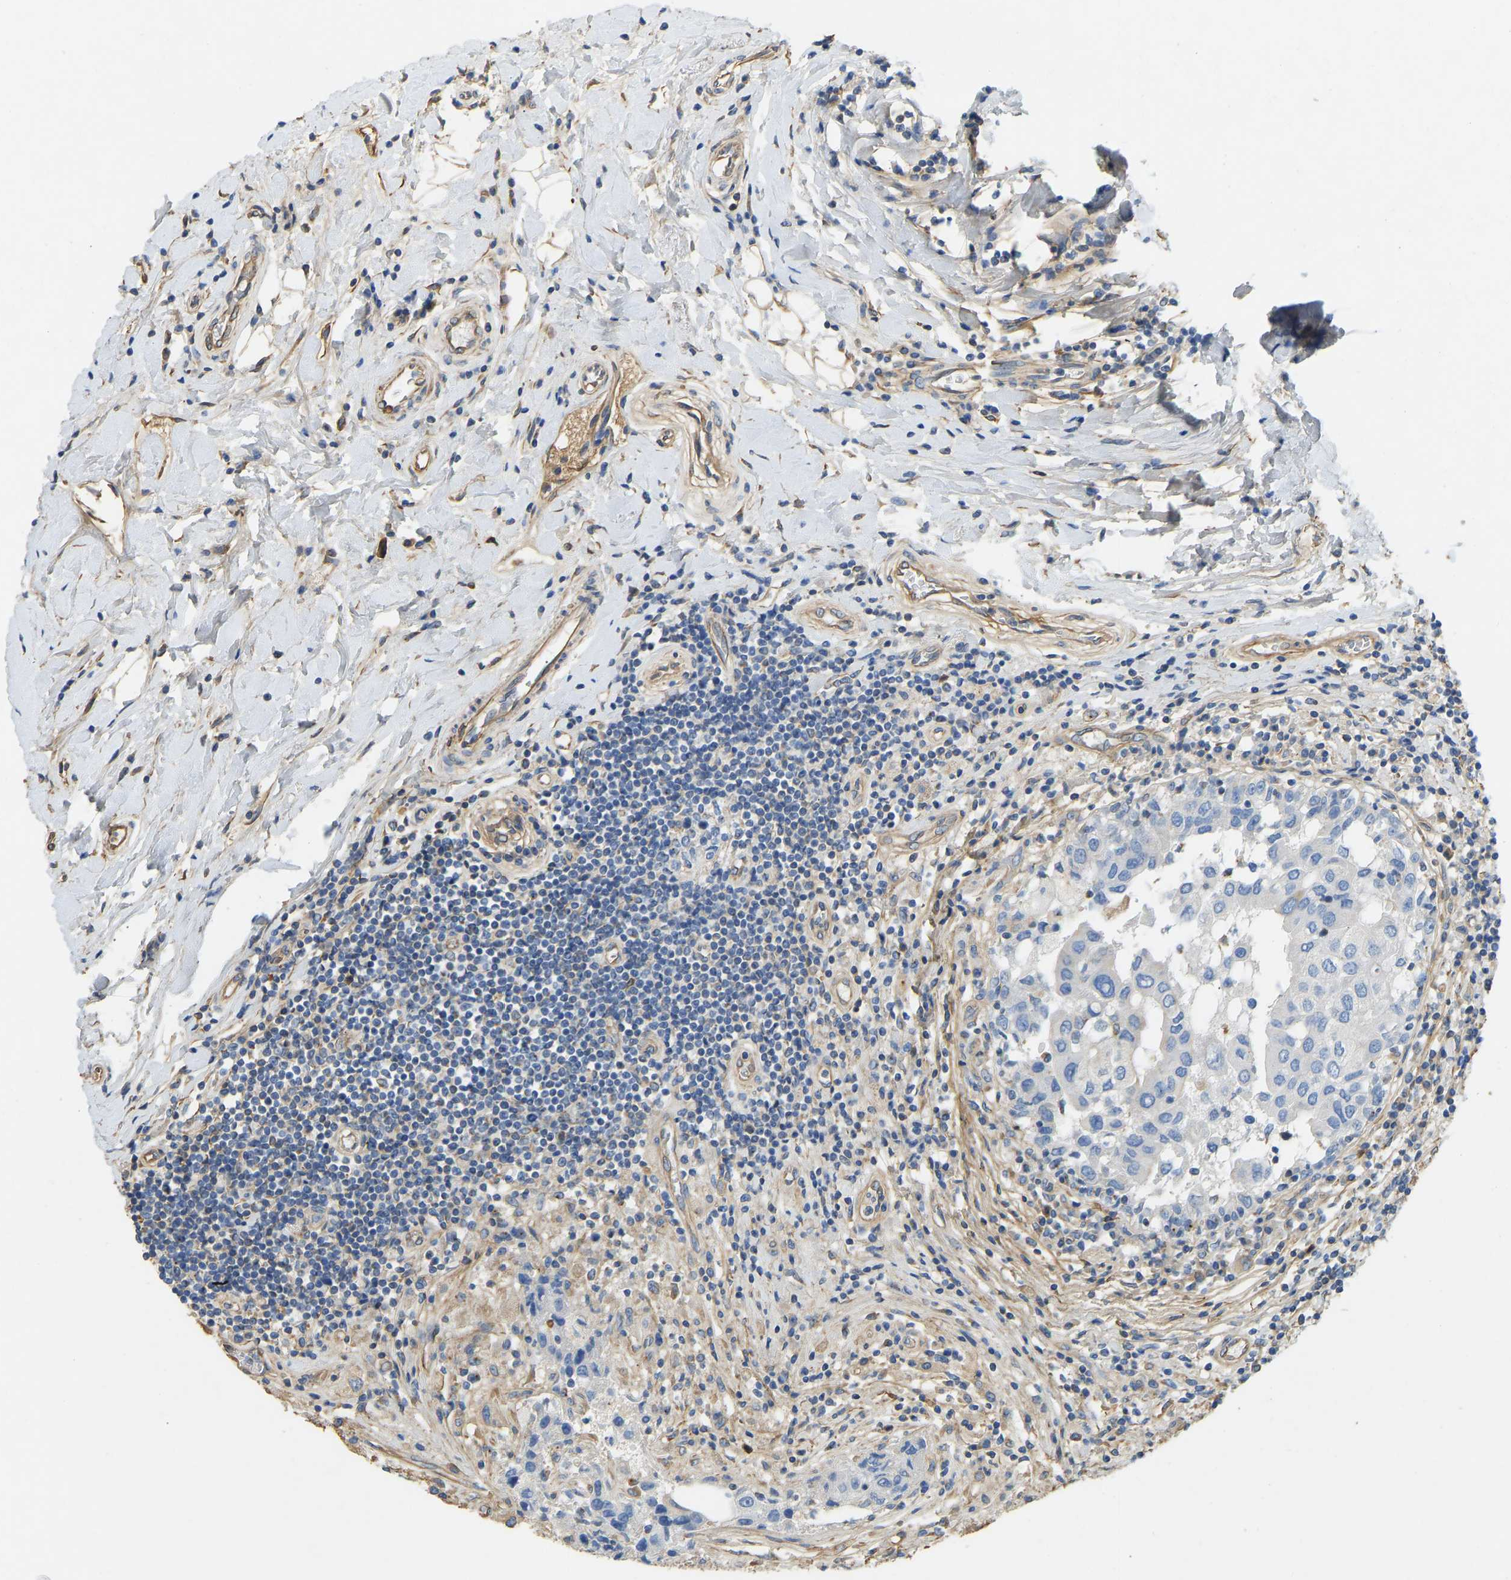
{"staining": {"intensity": "negative", "quantity": "none", "location": "none"}, "tissue": "breast cancer", "cell_type": "Tumor cells", "image_type": "cancer", "snomed": [{"axis": "morphology", "description": "Duct carcinoma"}, {"axis": "topography", "description": "Breast"}], "caption": "High magnification brightfield microscopy of intraductal carcinoma (breast) stained with DAB (3,3'-diaminobenzidine) (brown) and counterstained with hematoxylin (blue): tumor cells show no significant expression.", "gene": "TECTA", "patient": {"sex": "female", "age": 27}}